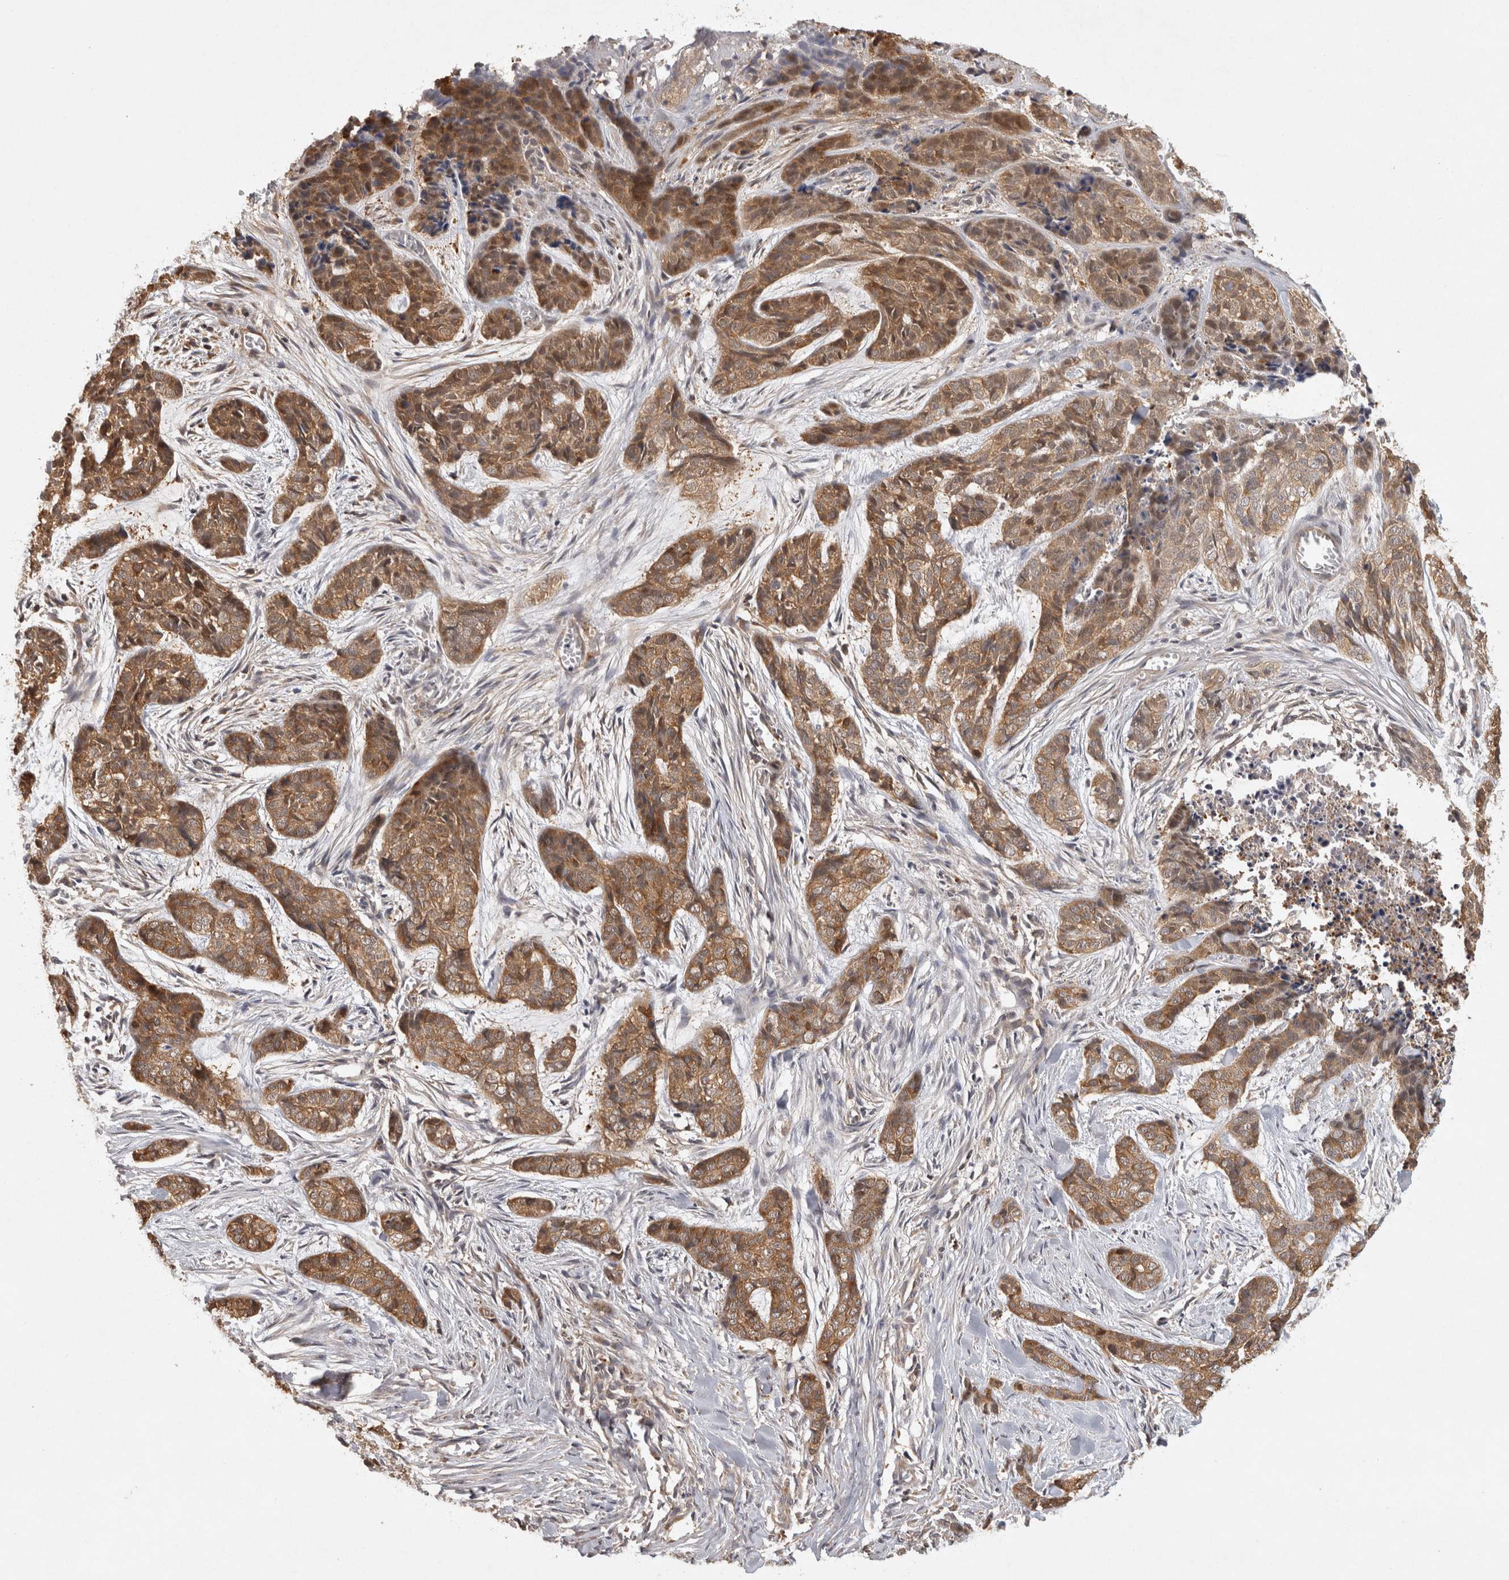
{"staining": {"intensity": "moderate", "quantity": ">75%", "location": "cytoplasmic/membranous"}, "tissue": "skin cancer", "cell_type": "Tumor cells", "image_type": "cancer", "snomed": [{"axis": "morphology", "description": "Basal cell carcinoma"}, {"axis": "topography", "description": "Skin"}], "caption": "Protein analysis of basal cell carcinoma (skin) tissue exhibits moderate cytoplasmic/membranous positivity in about >75% of tumor cells.", "gene": "ACAT2", "patient": {"sex": "female", "age": 64}}